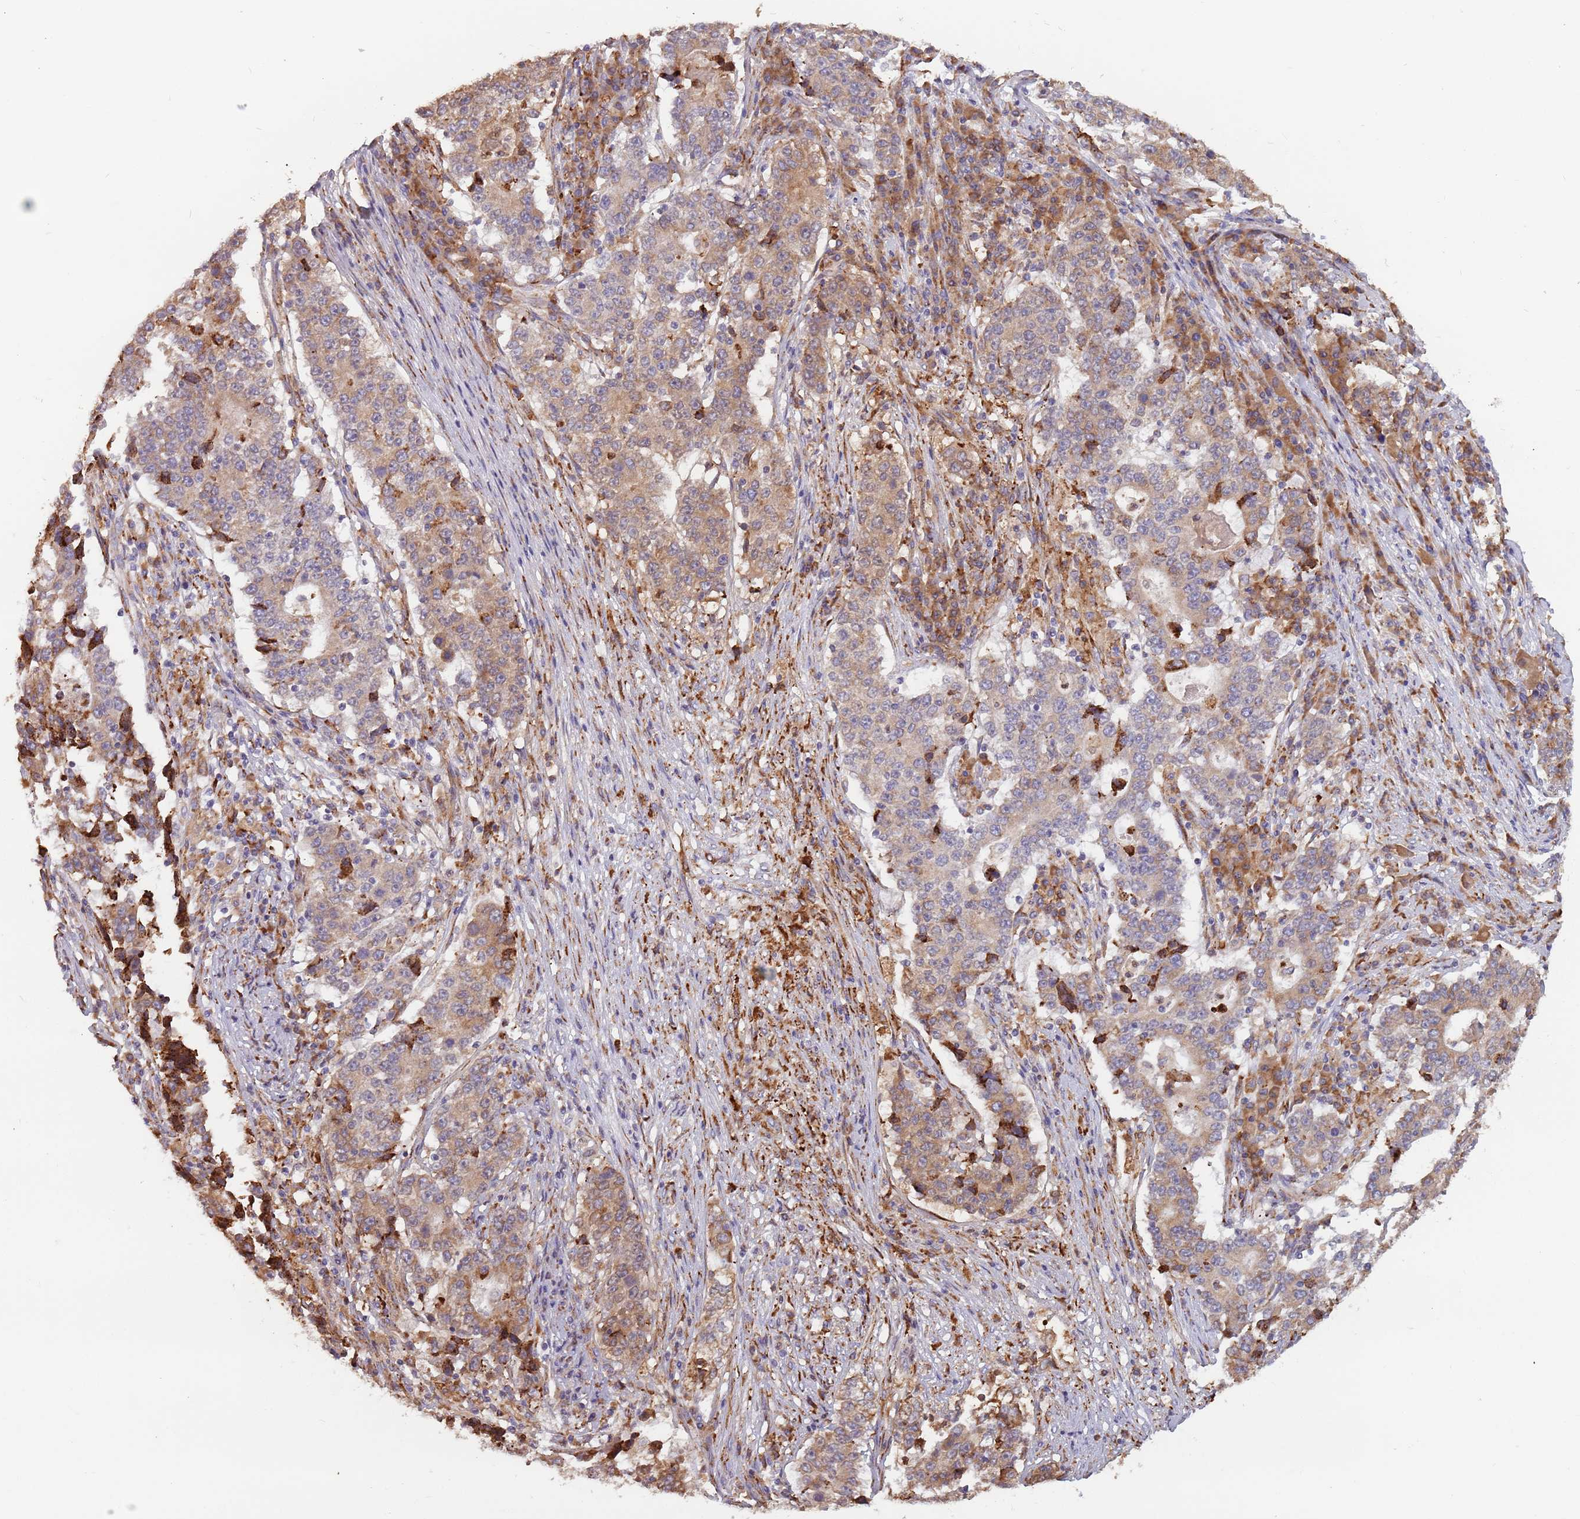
{"staining": {"intensity": "moderate", "quantity": ">75%", "location": "cytoplasmic/membranous"}, "tissue": "stomach cancer", "cell_type": "Tumor cells", "image_type": "cancer", "snomed": [{"axis": "morphology", "description": "Adenocarcinoma, NOS"}, {"axis": "topography", "description": "Stomach"}], "caption": "Stomach adenocarcinoma was stained to show a protein in brown. There is medium levels of moderate cytoplasmic/membranous expression in about >75% of tumor cells.", "gene": "RPS9", "patient": {"sex": "male", "age": 59}}